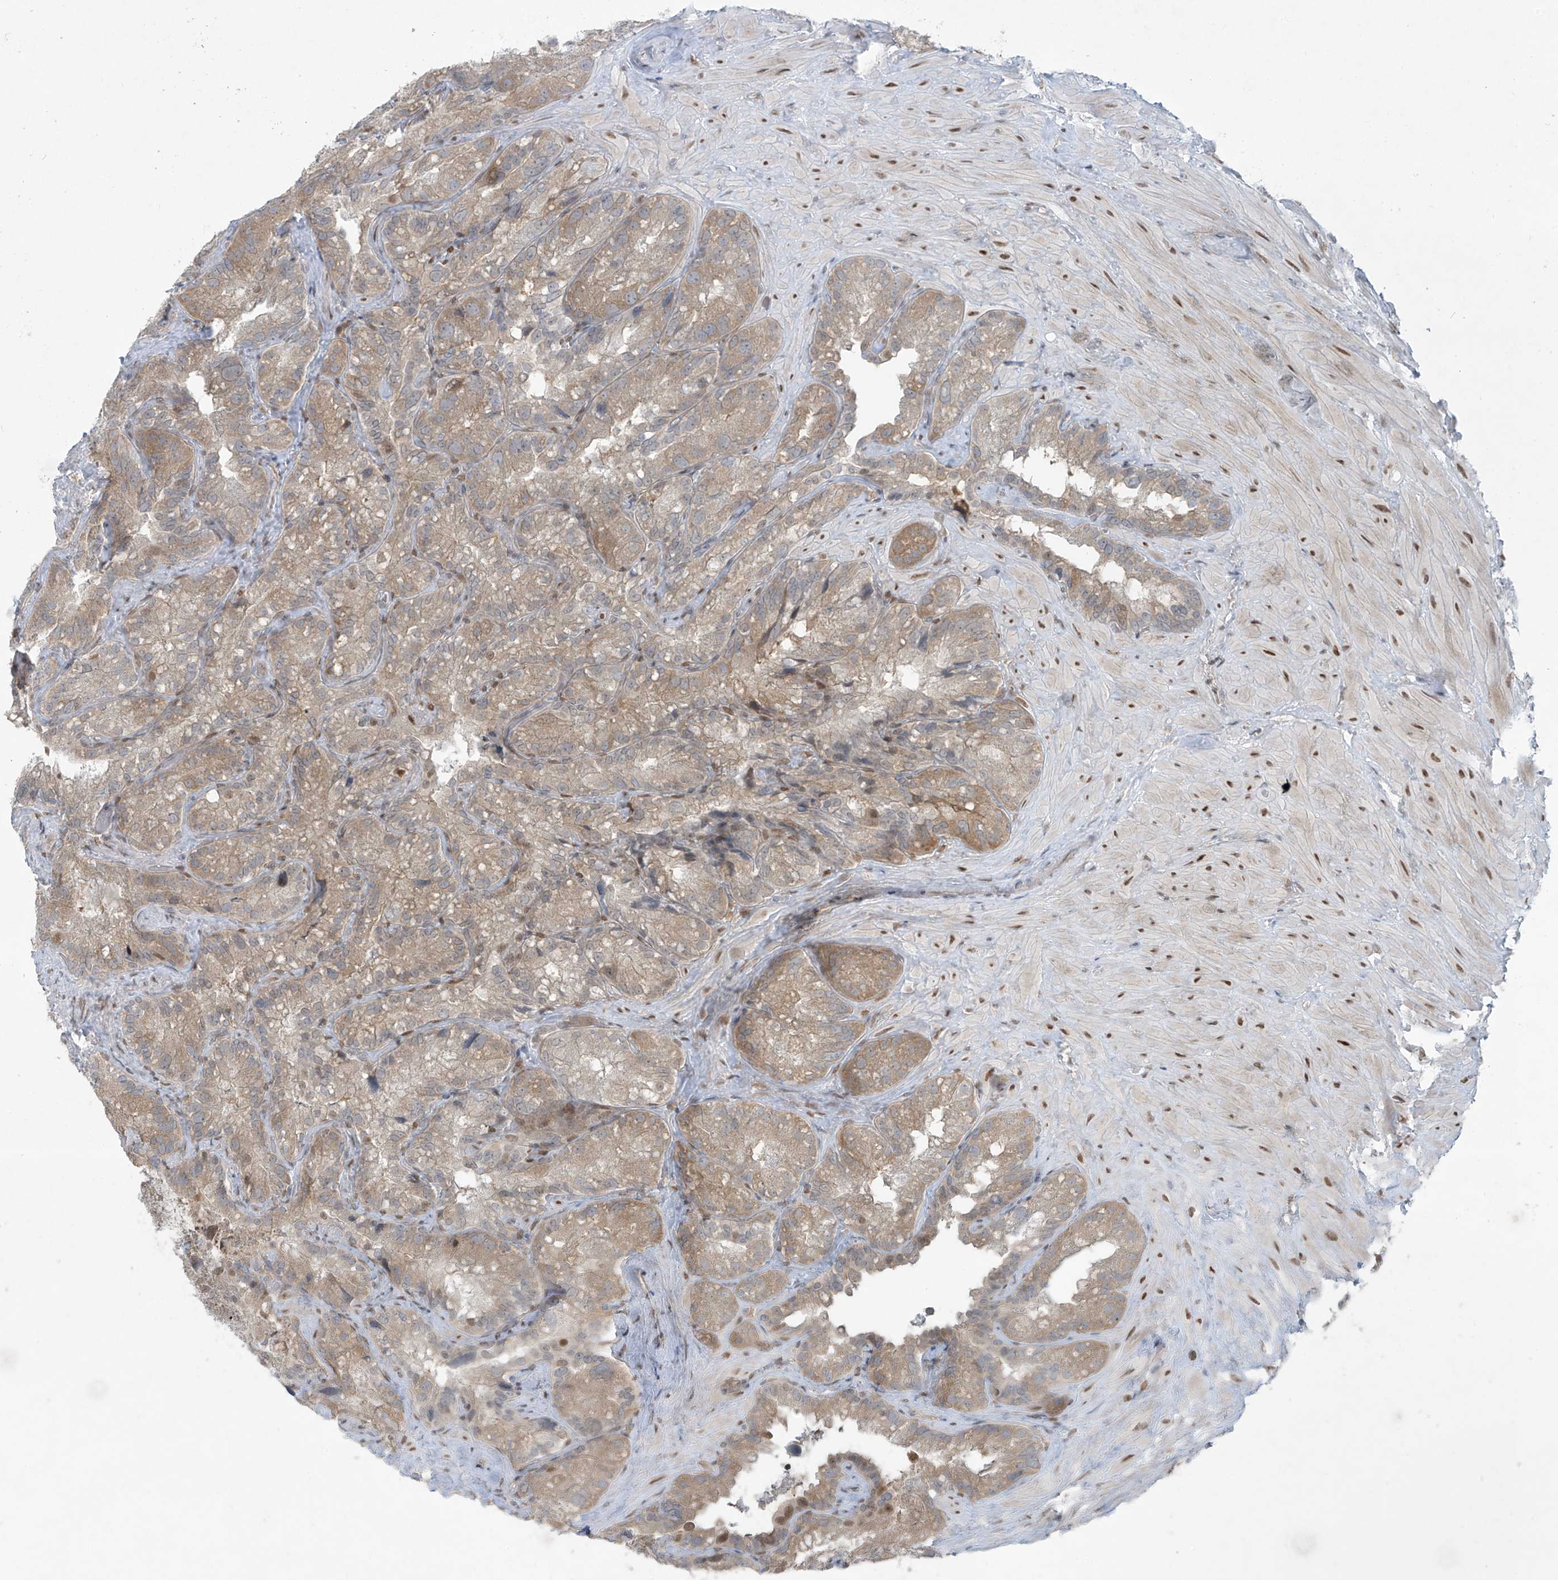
{"staining": {"intensity": "moderate", "quantity": "25%-75%", "location": "cytoplasmic/membranous"}, "tissue": "seminal vesicle", "cell_type": "Glandular cells", "image_type": "normal", "snomed": [{"axis": "morphology", "description": "Normal tissue, NOS"}, {"axis": "topography", "description": "Prostate"}, {"axis": "topography", "description": "Seminal veicle"}], "caption": "An IHC image of normal tissue is shown. Protein staining in brown labels moderate cytoplasmic/membranous positivity in seminal vesicle within glandular cells.", "gene": "PPAT", "patient": {"sex": "male", "age": 68}}